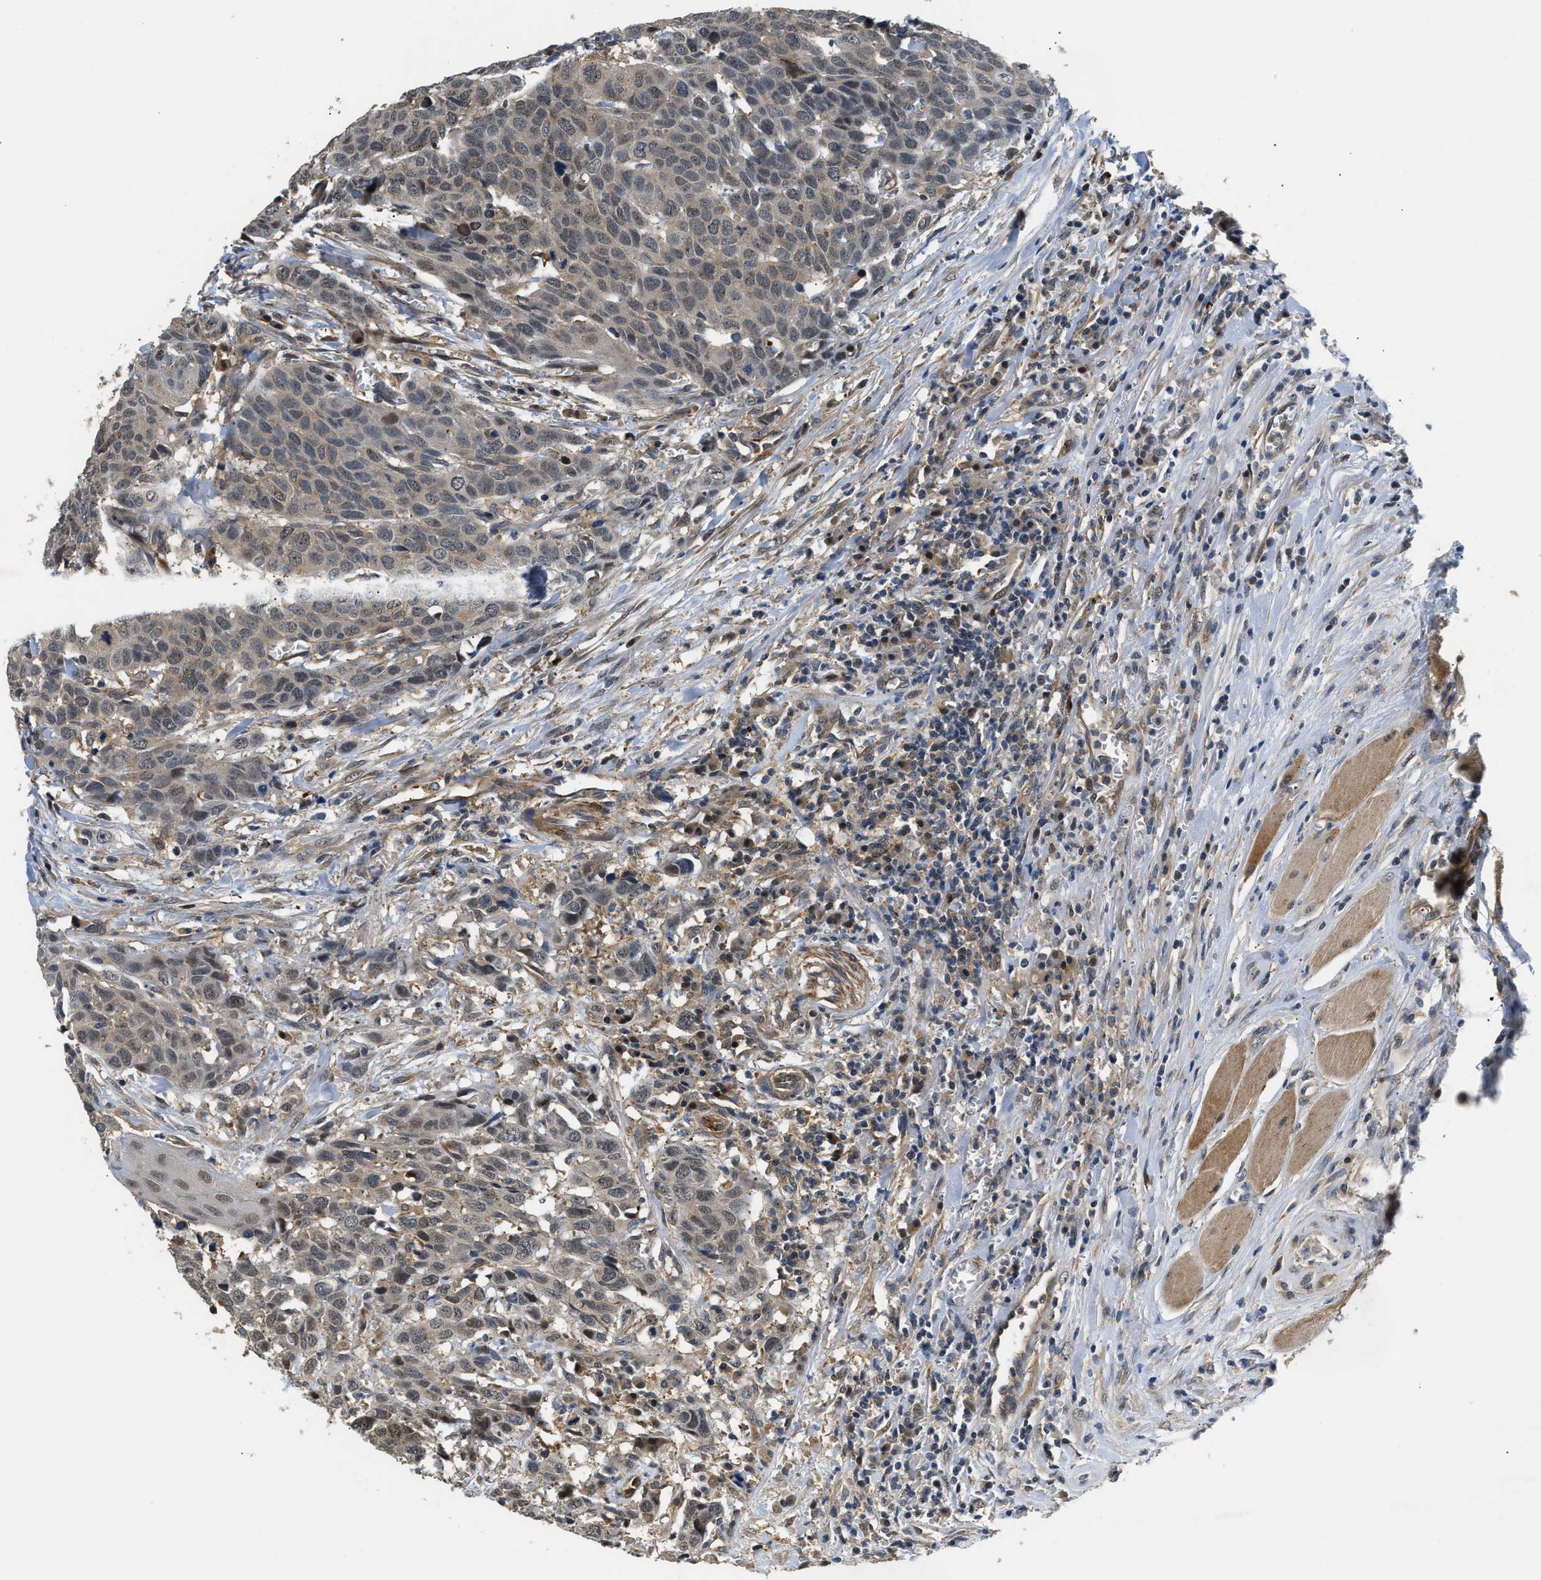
{"staining": {"intensity": "weak", "quantity": "<25%", "location": "cytoplasmic/membranous"}, "tissue": "head and neck cancer", "cell_type": "Tumor cells", "image_type": "cancer", "snomed": [{"axis": "morphology", "description": "Squamous cell carcinoma, NOS"}, {"axis": "topography", "description": "Head-Neck"}], "caption": "Tumor cells are negative for protein expression in human squamous cell carcinoma (head and neck).", "gene": "LARP6", "patient": {"sex": "male", "age": 66}}